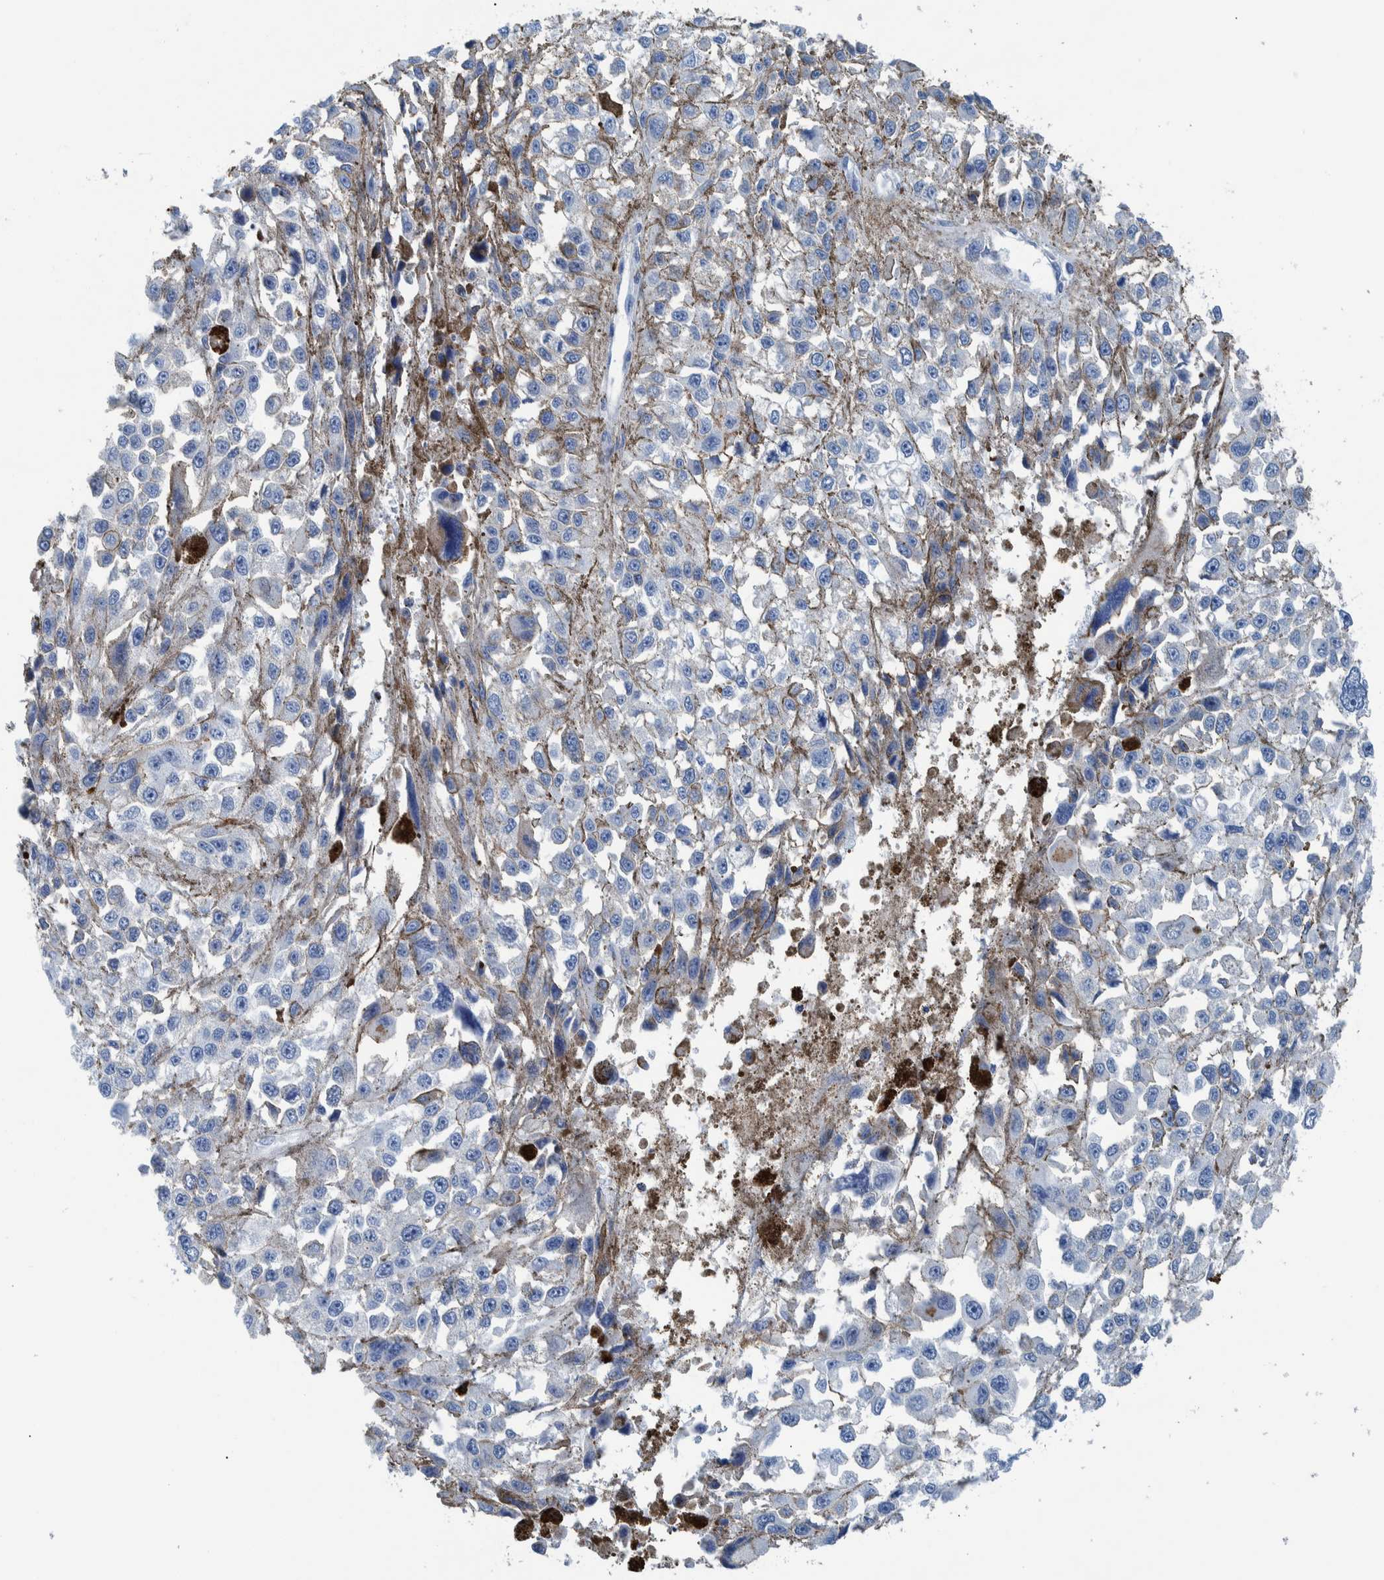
{"staining": {"intensity": "negative", "quantity": "none", "location": "none"}, "tissue": "melanoma", "cell_type": "Tumor cells", "image_type": "cancer", "snomed": [{"axis": "morphology", "description": "Malignant melanoma, Metastatic site"}, {"axis": "topography", "description": "Lymph node"}], "caption": "Malignant melanoma (metastatic site) stained for a protein using IHC shows no positivity tumor cells.", "gene": "IDO1", "patient": {"sex": "male", "age": 59}}